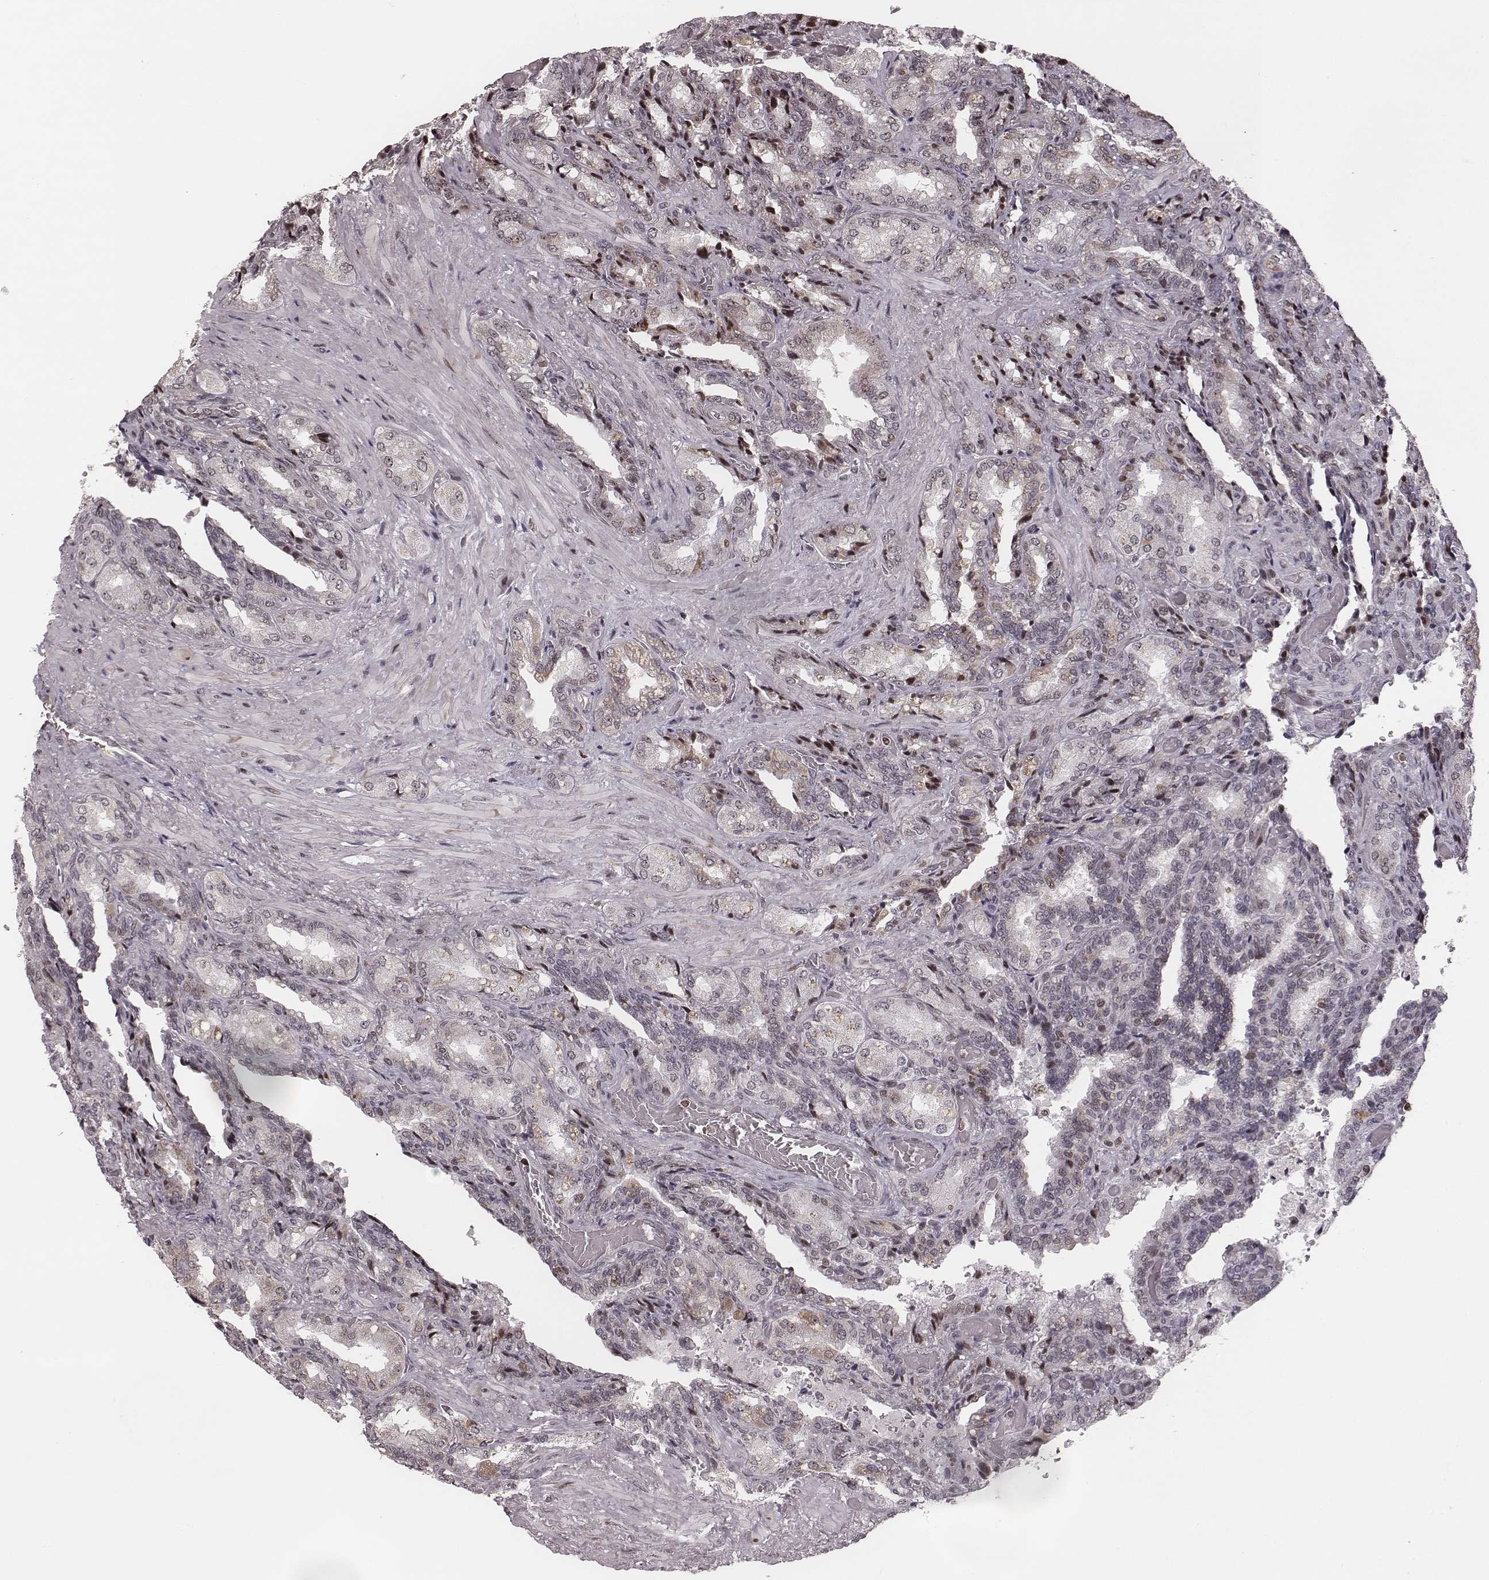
{"staining": {"intensity": "weak", "quantity": "<25%", "location": "cytoplasmic/membranous"}, "tissue": "seminal vesicle", "cell_type": "Glandular cells", "image_type": "normal", "snomed": [{"axis": "morphology", "description": "Normal tissue, NOS"}, {"axis": "topography", "description": "Seminal veicle"}], "caption": "The image demonstrates no staining of glandular cells in benign seminal vesicle. The staining was performed using DAB to visualize the protein expression in brown, while the nuclei were stained in blue with hematoxylin (Magnification: 20x).", "gene": "VRK3", "patient": {"sex": "male", "age": 68}}